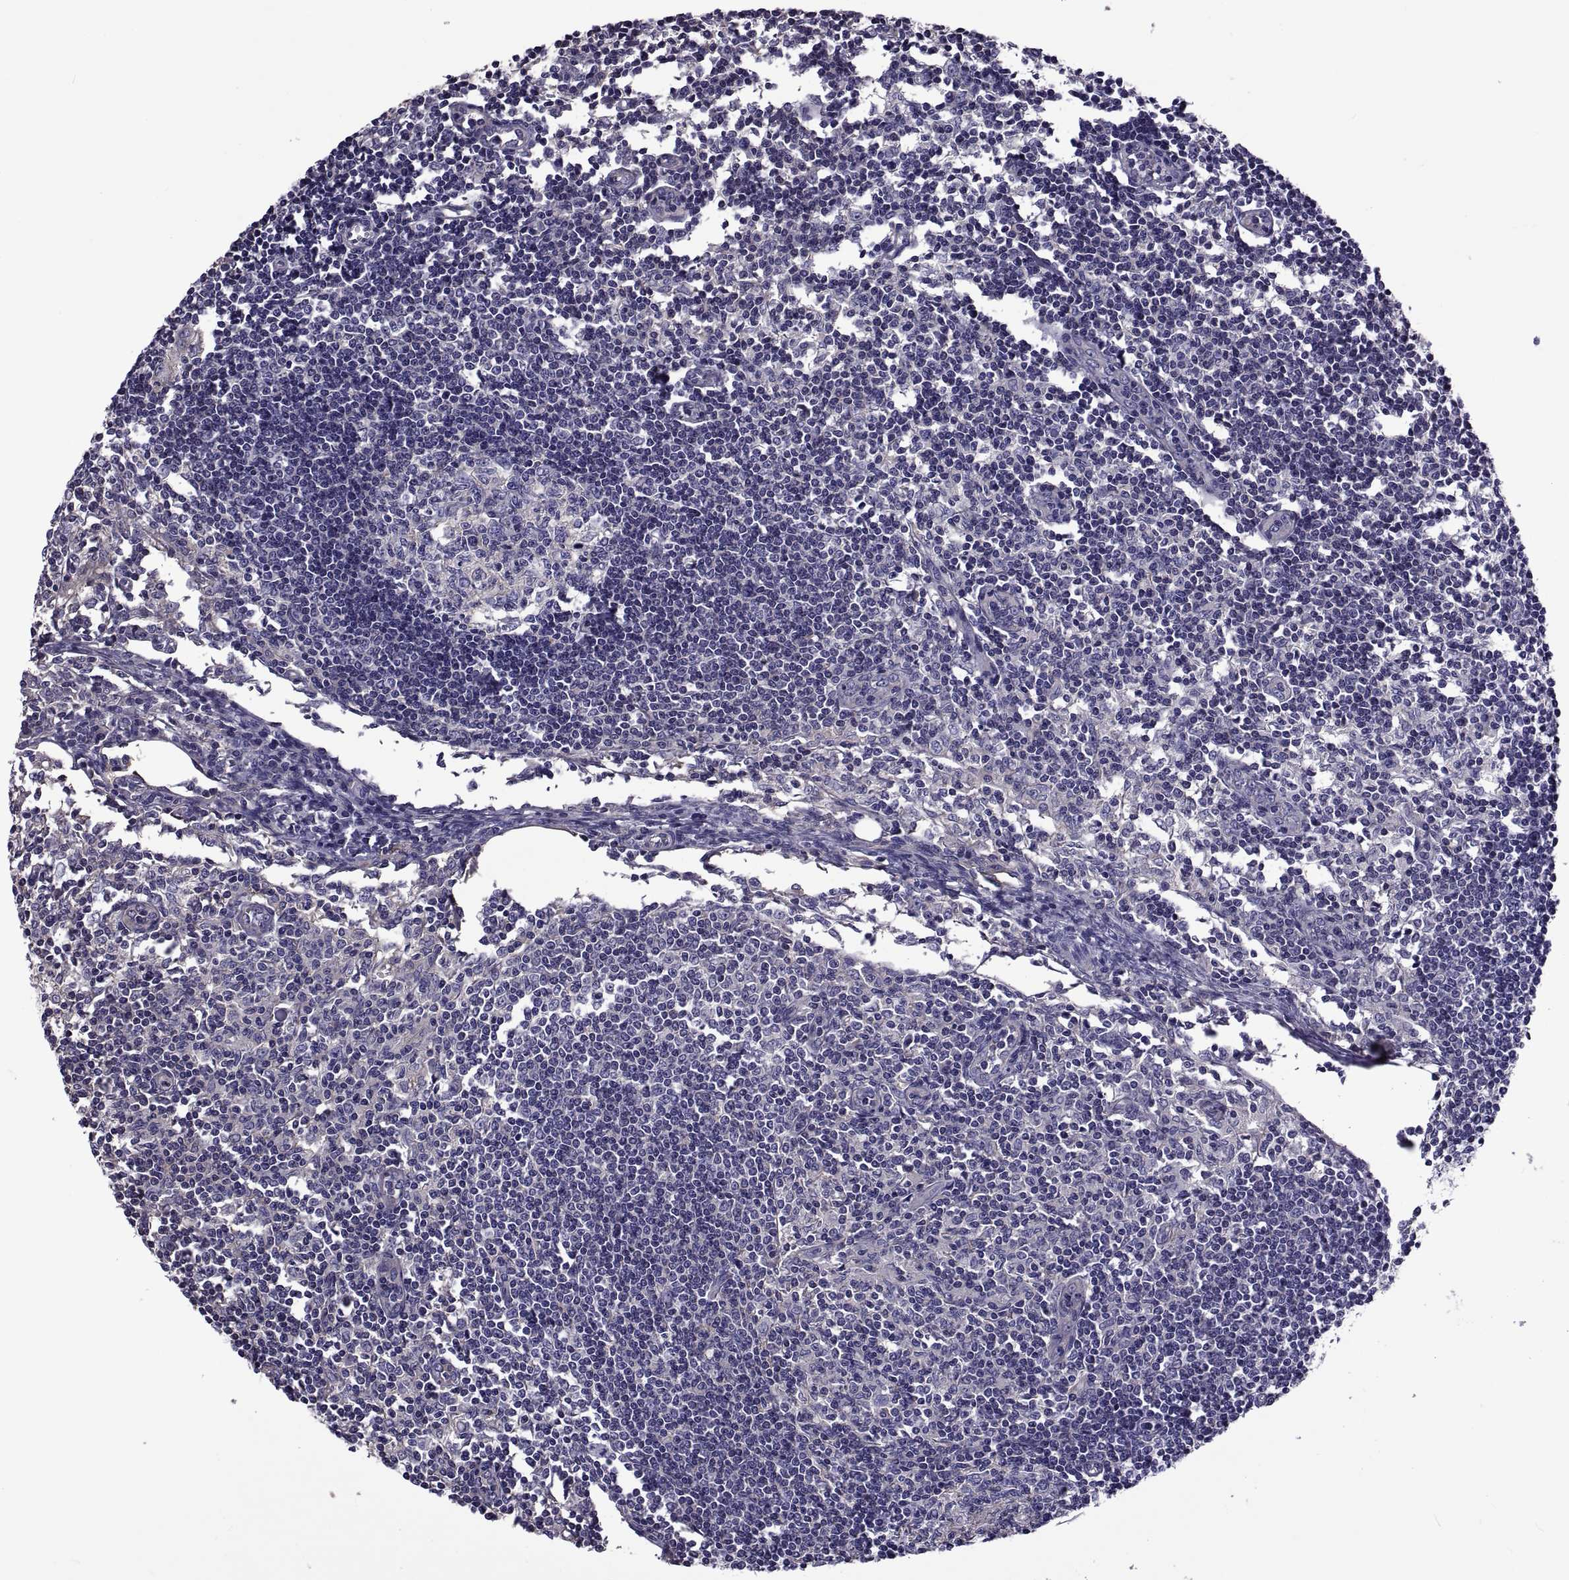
{"staining": {"intensity": "negative", "quantity": "none", "location": "none"}, "tissue": "lymph node", "cell_type": "Germinal center cells", "image_type": "normal", "snomed": [{"axis": "morphology", "description": "Normal tissue, NOS"}, {"axis": "topography", "description": "Lymph node"}], "caption": "This is a image of IHC staining of unremarkable lymph node, which shows no expression in germinal center cells. (DAB (3,3'-diaminobenzidine) immunohistochemistry (IHC) visualized using brightfield microscopy, high magnification).", "gene": "TMC3", "patient": {"sex": "male", "age": 59}}